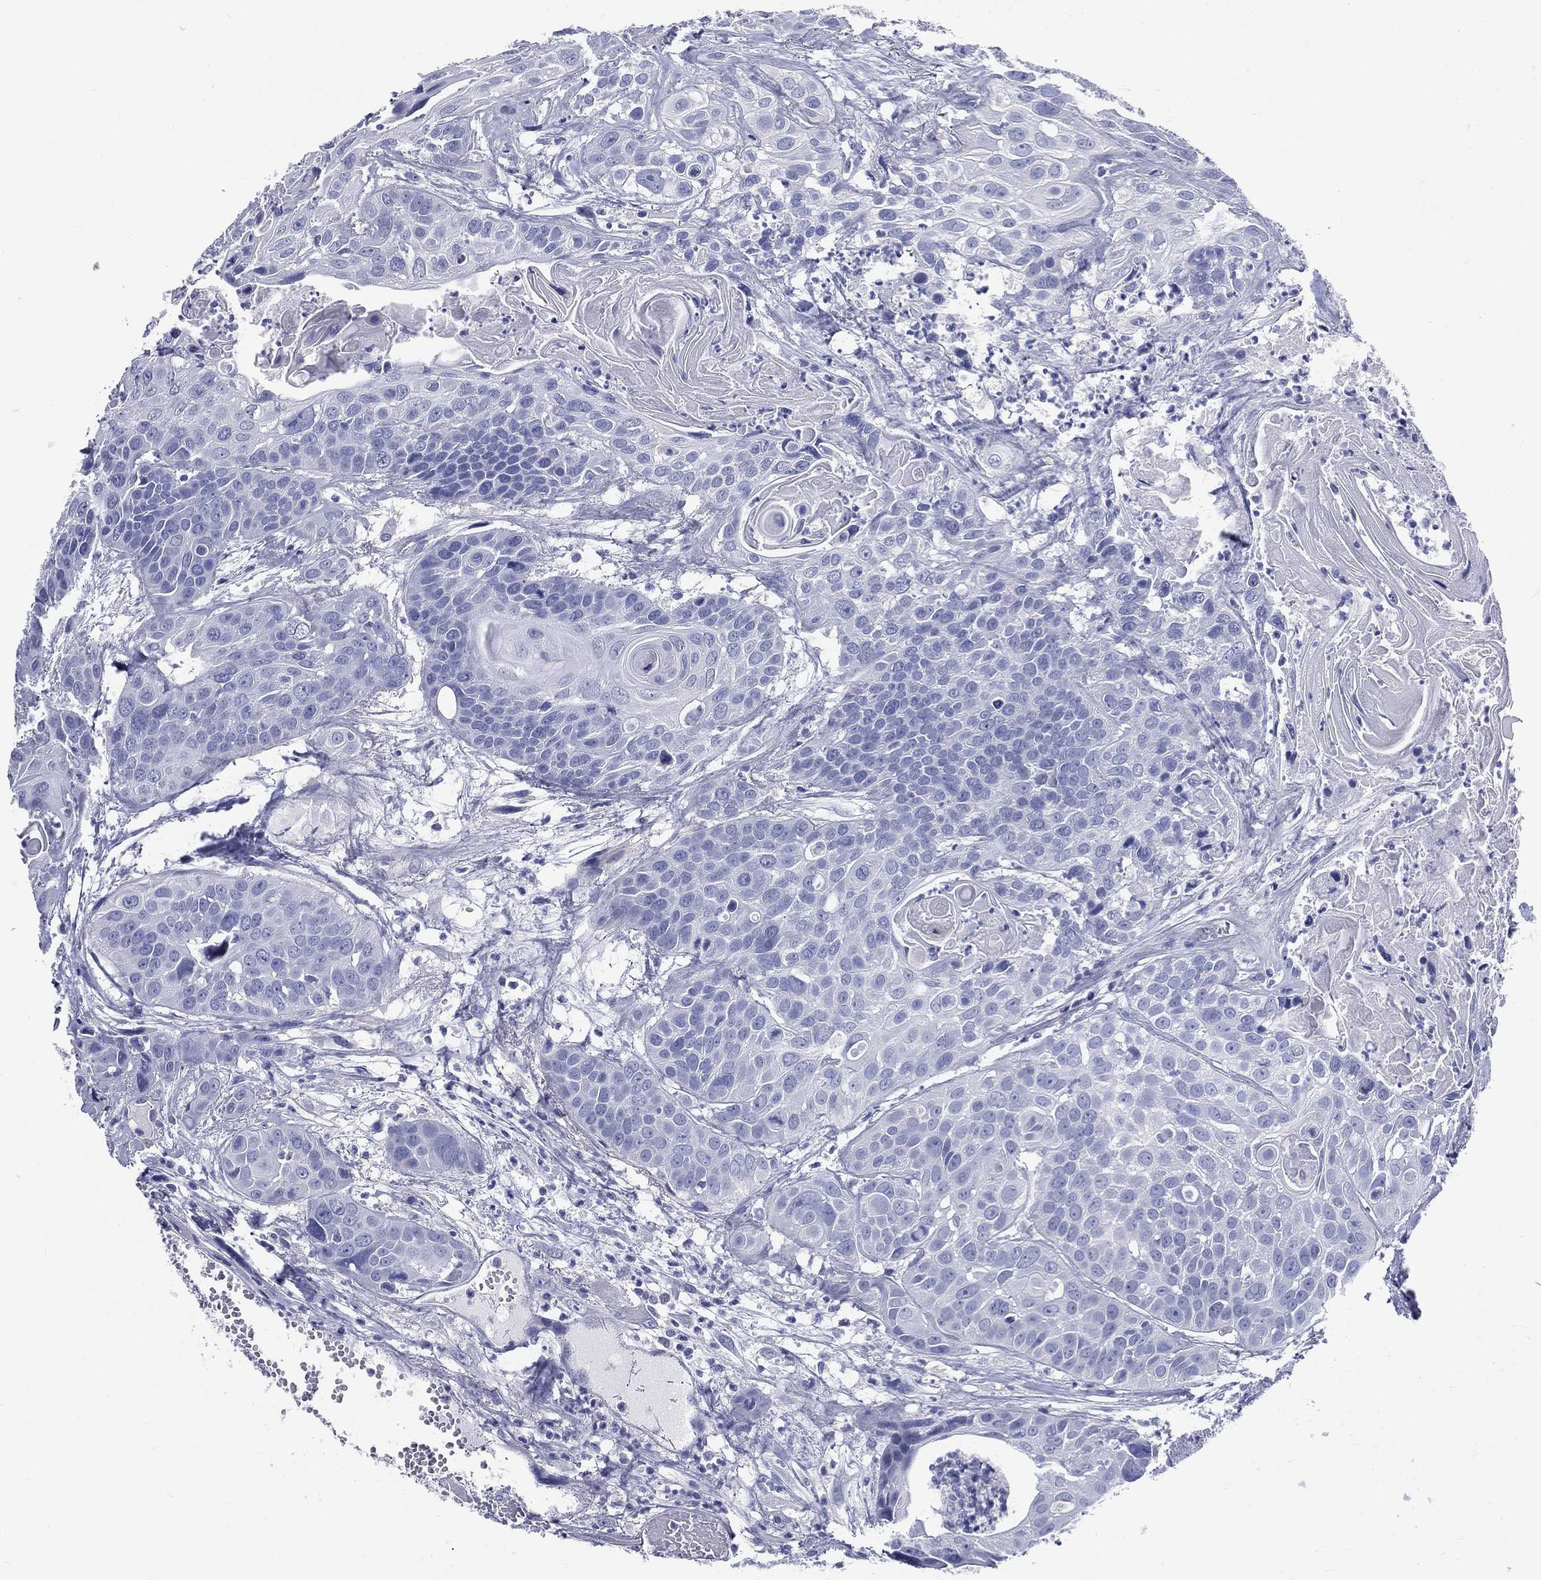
{"staining": {"intensity": "negative", "quantity": "none", "location": "none"}, "tissue": "head and neck cancer", "cell_type": "Tumor cells", "image_type": "cancer", "snomed": [{"axis": "morphology", "description": "Squamous cell carcinoma, NOS"}, {"axis": "topography", "description": "Oral tissue"}, {"axis": "topography", "description": "Head-Neck"}], "caption": "Micrograph shows no significant protein expression in tumor cells of head and neck squamous cell carcinoma. (IHC, brightfield microscopy, high magnification).", "gene": "DPYS", "patient": {"sex": "male", "age": 56}}